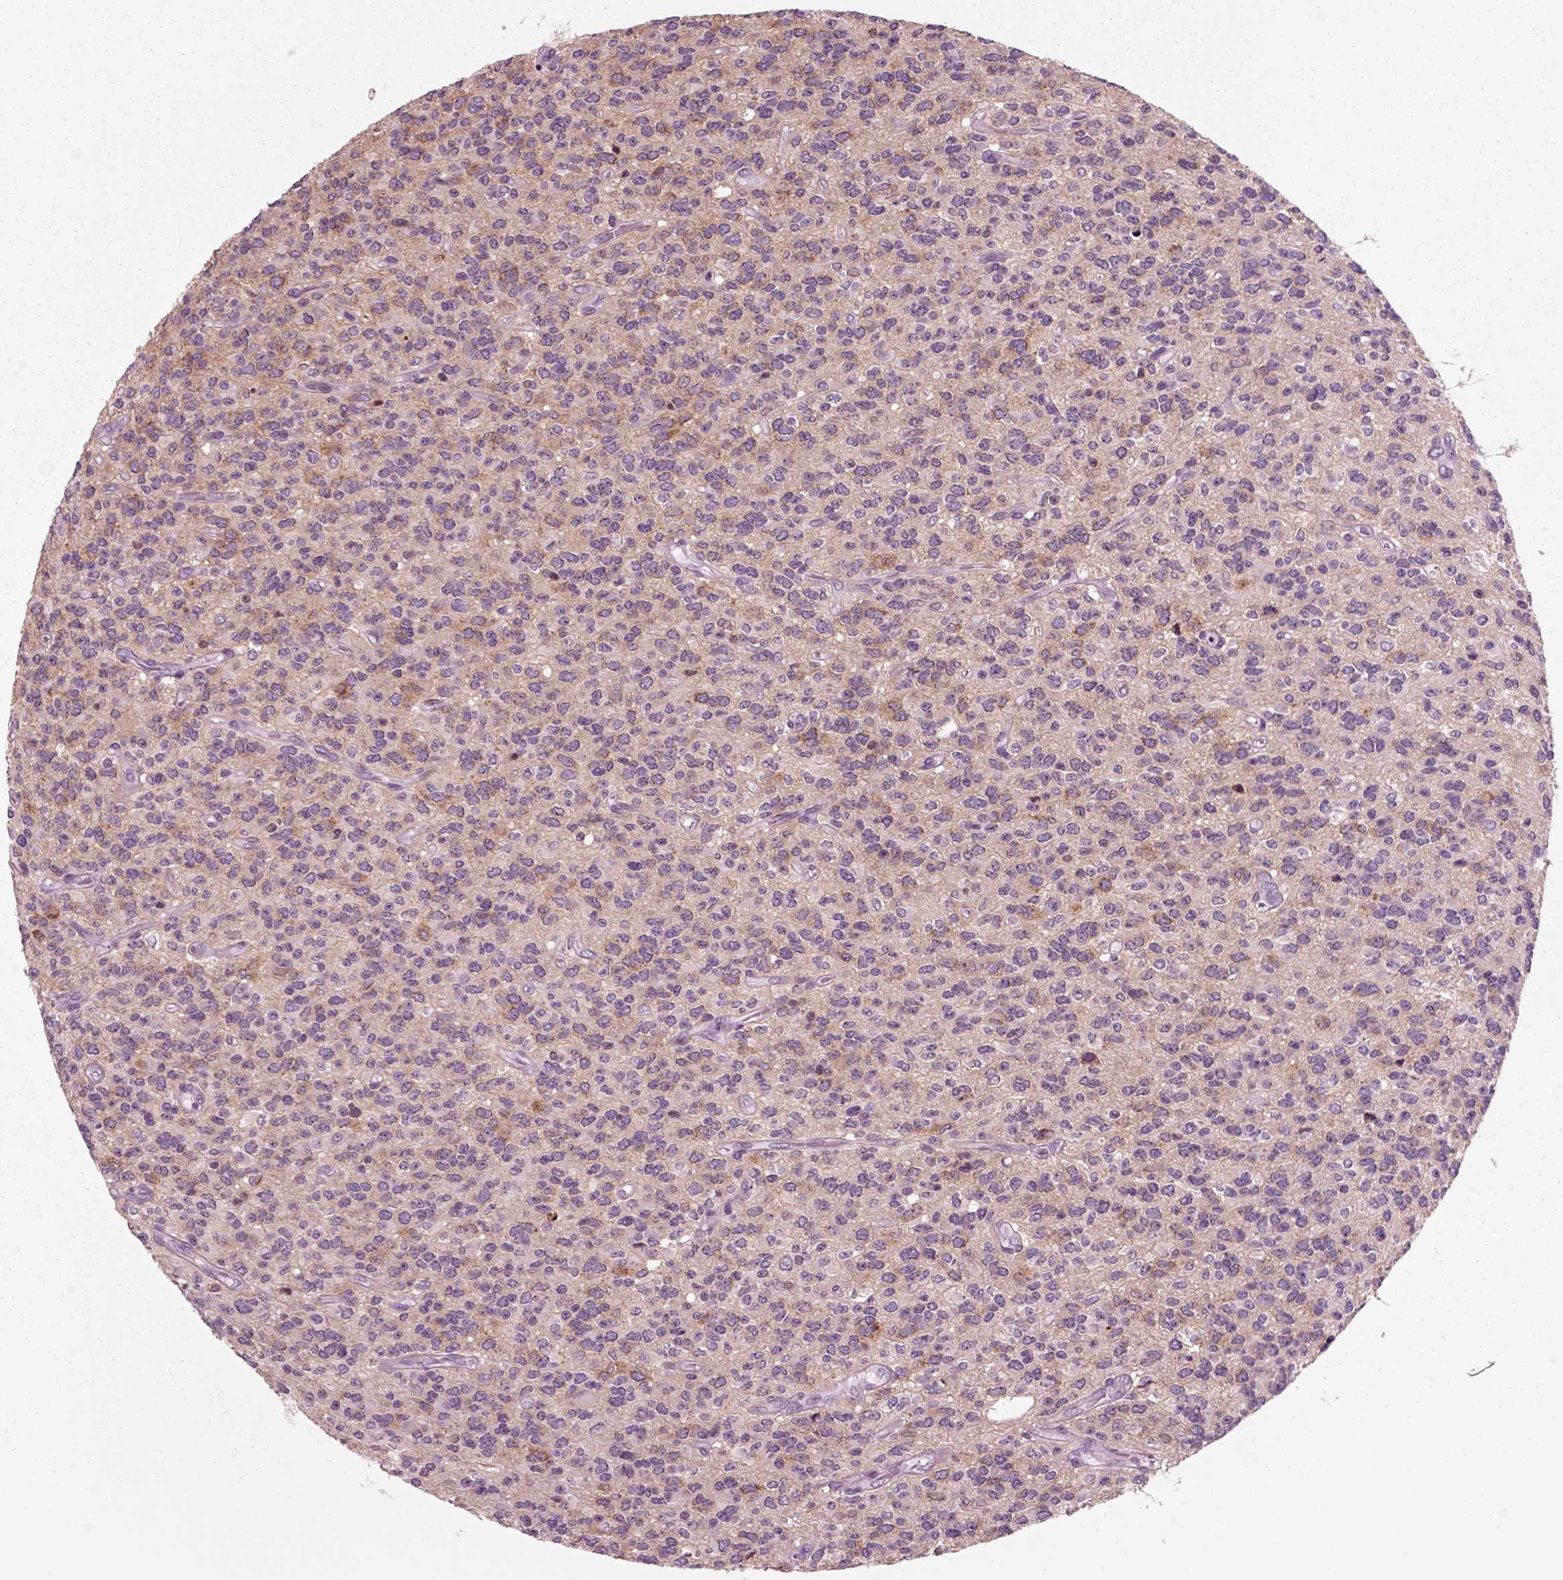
{"staining": {"intensity": "negative", "quantity": "none", "location": "none"}, "tissue": "glioma", "cell_type": "Tumor cells", "image_type": "cancer", "snomed": [{"axis": "morphology", "description": "Glioma, malignant, Low grade"}, {"axis": "topography", "description": "Brain"}], "caption": "Immunohistochemistry histopathology image of human glioma stained for a protein (brown), which displays no expression in tumor cells. (DAB immunohistochemistry (IHC), high magnification).", "gene": "CHGB", "patient": {"sex": "female", "age": 45}}